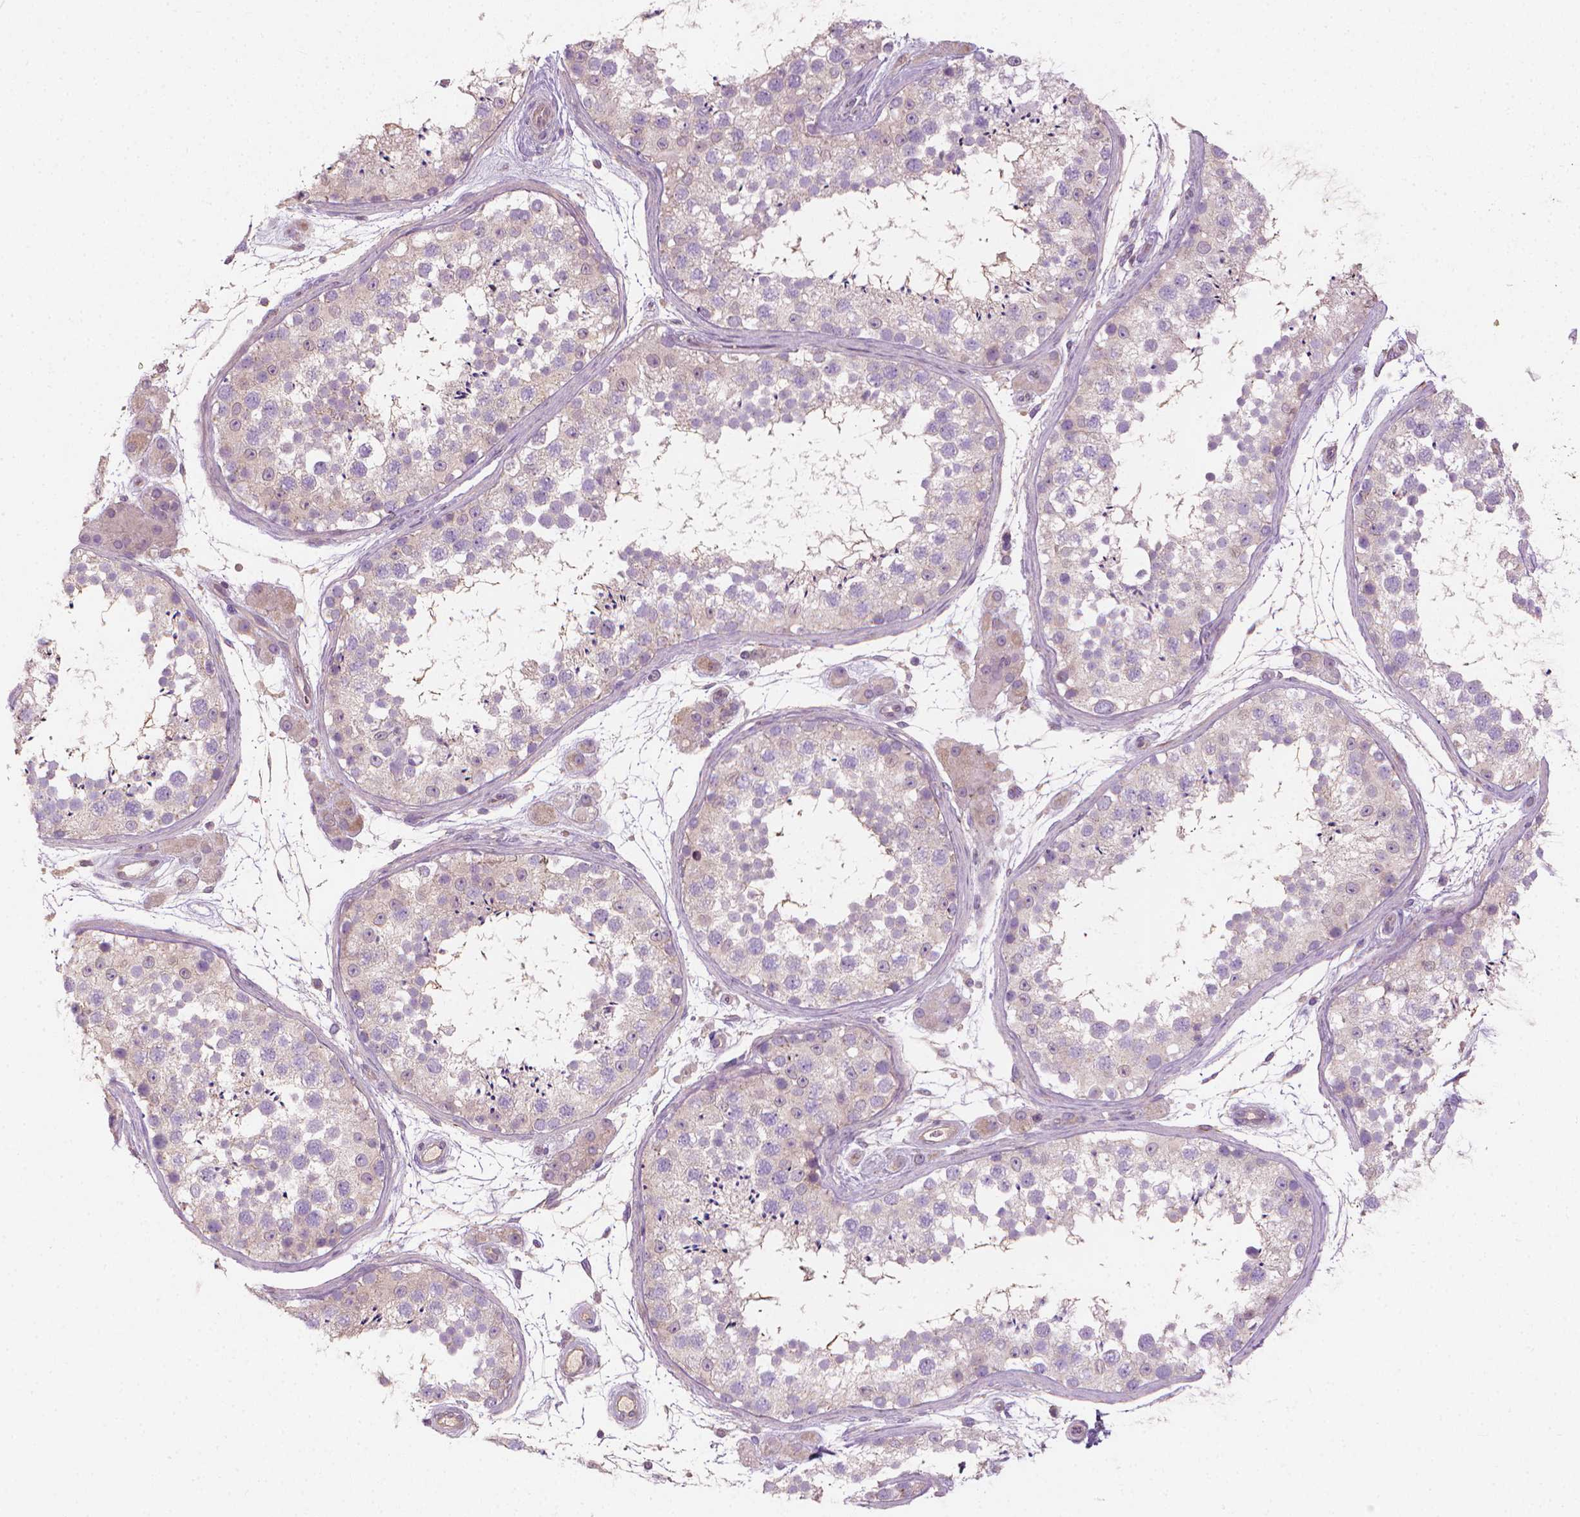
{"staining": {"intensity": "weak", "quantity": "<25%", "location": "cytoplasmic/membranous"}, "tissue": "testis", "cell_type": "Cells in seminiferous ducts", "image_type": "normal", "snomed": [{"axis": "morphology", "description": "Normal tissue, NOS"}, {"axis": "topography", "description": "Testis"}], "caption": "There is no significant staining in cells in seminiferous ducts of testis. The staining was performed using DAB to visualize the protein expression in brown, while the nuclei were stained in blue with hematoxylin (Magnification: 20x).", "gene": "RIIAD1", "patient": {"sex": "male", "age": 41}}